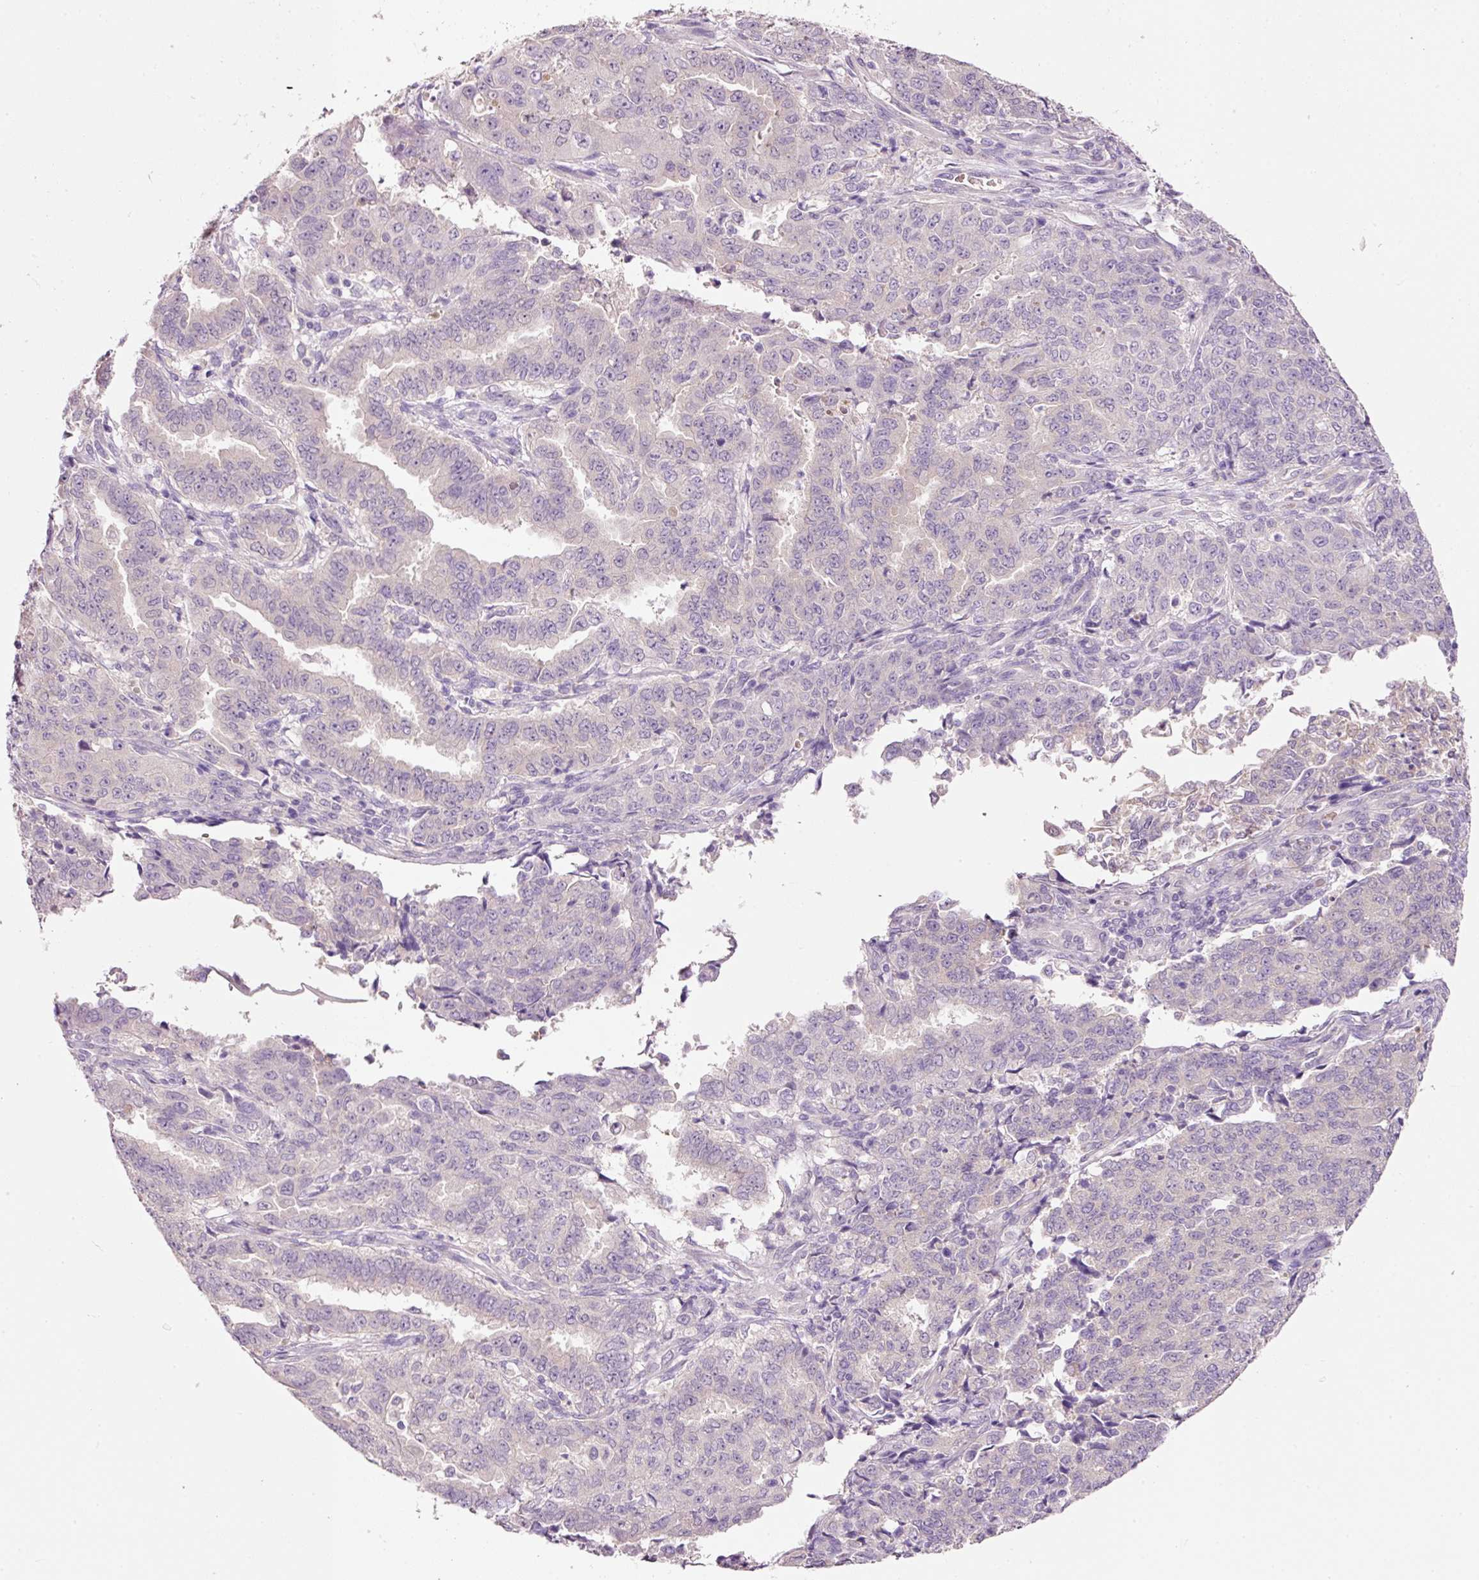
{"staining": {"intensity": "negative", "quantity": "none", "location": "none"}, "tissue": "endometrial cancer", "cell_type": "Tumor cells", "image_type": "cancer", "snomed": [{"axis": "morphology", "description": "Adenocarcinoma, NOS"}, {"axis": "topography", "description": "Endometrium"}], "caption": "Protein analysis of adenocarcinoma (endometrial) shows no significant staining in tumor cells.", "gene": "TENT5C", "patient": {"sex": "female", "age": 50}}